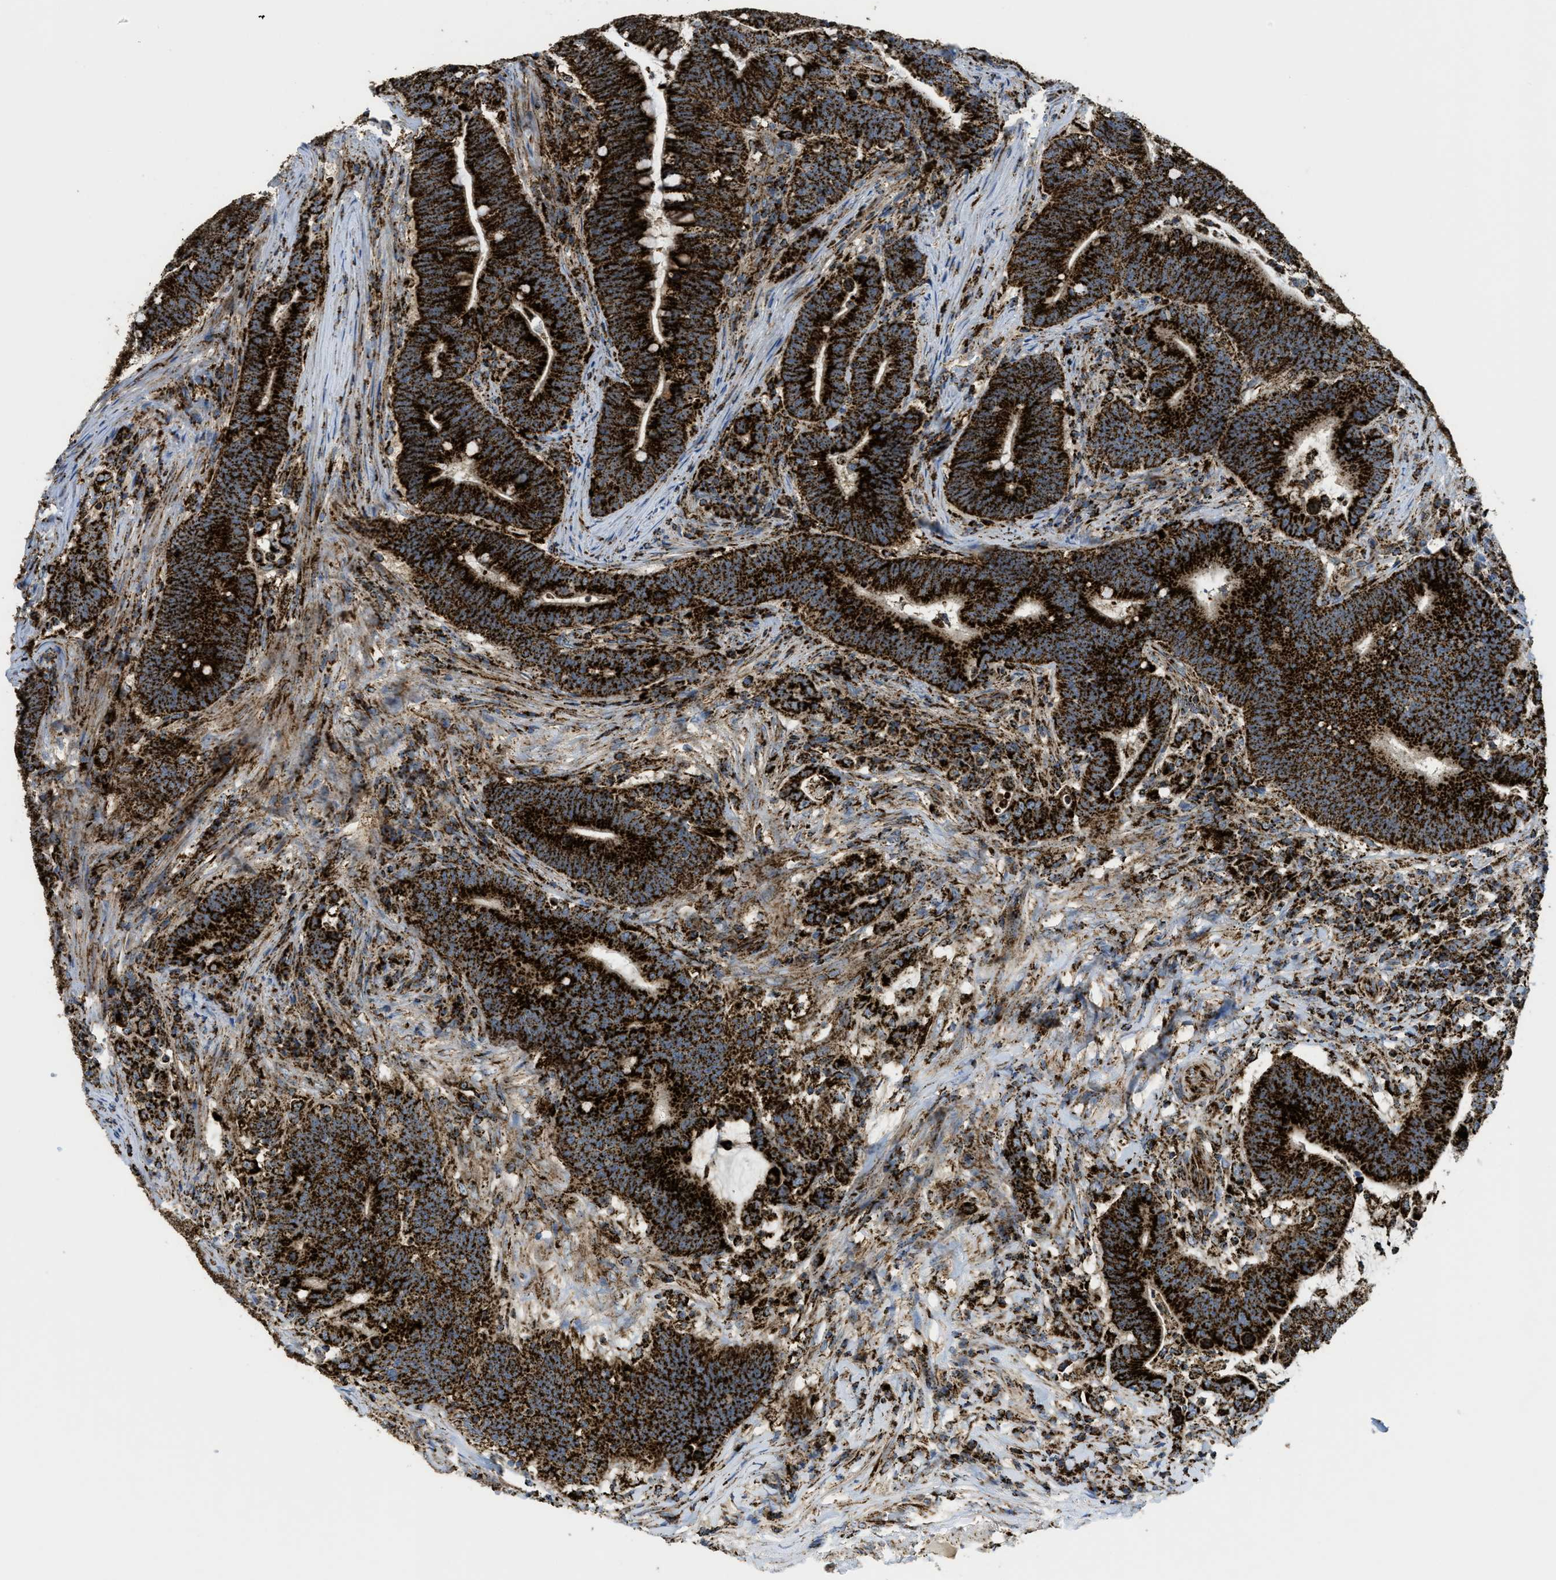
{"staining": {"intensity": "strong", "quantity": ">75%", "location": "cytoplasmic/membranous"}, "tissue": "colorectal cancer", "cell_type": "Tumor cells", "image_type": "cancer", "snomed": [{"axis": "morphology", "description": "Normal tissue, NOS"}, {"axis": "morphology", "description": "Adenocarcinoma, NOS"}, {"axis": "topography", "description": "Colon"}], "caption": "High-magnification brightfield microscopy of colorectal cancer (adenocarcinoma) stained with DAB (3,3'-diaminobenzidine) (brown) and counterstained with hematoxylin (blue). tumor cells exhibit strong cytoplasmic/membranous positivity is appreciated in about>75% of cells. (DAB IHC, brown staining for protein, blue staining for nuclei).", "gene": "SQOR", "patient": {"sex": "female", "age": 66}}